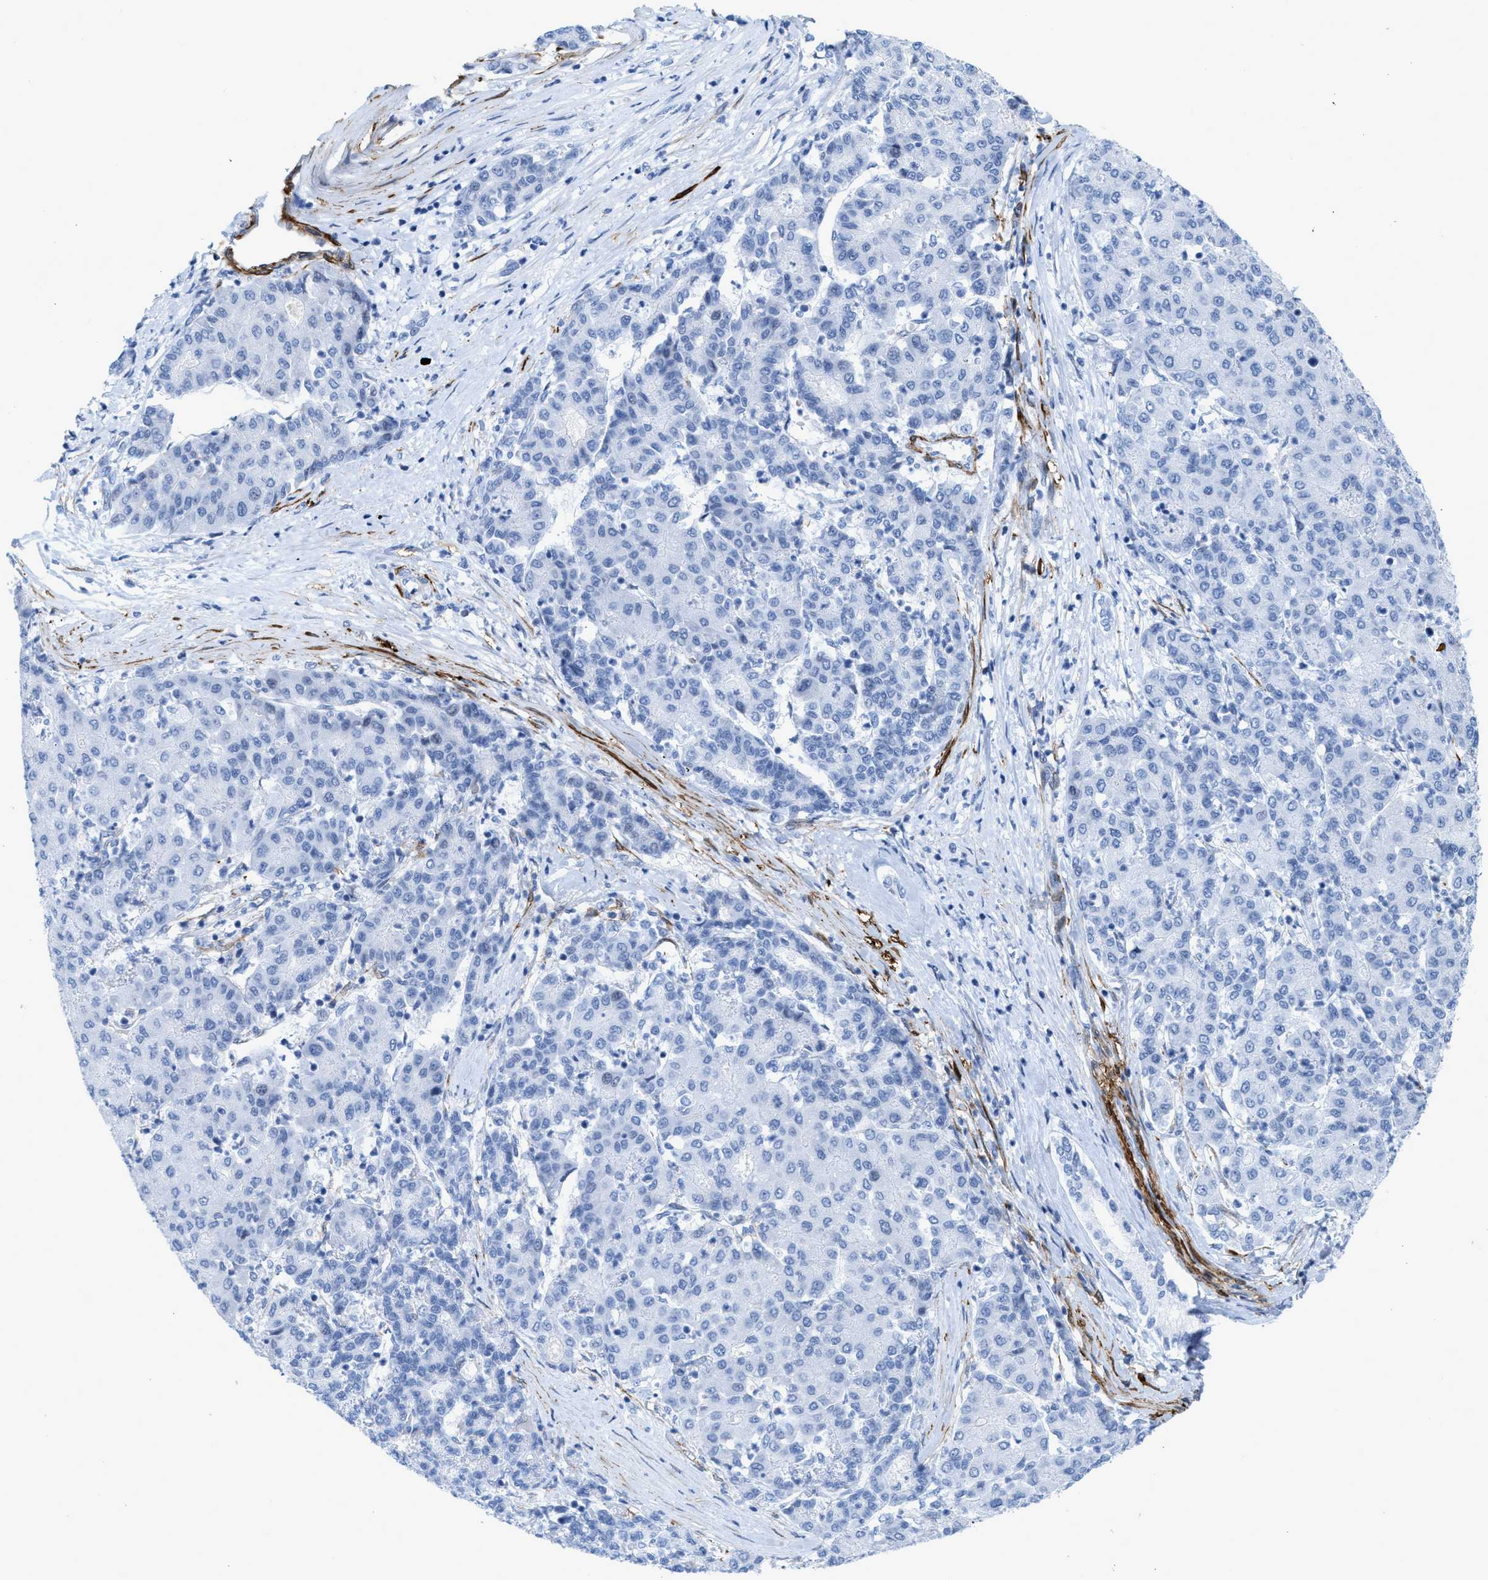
{"staining": {"intensity": "negative", "quantity": "none", "location": "none"}, "tissue": "liver cancer", "cell_type": "Tumor cells", "image_type": "cancer", "snomed": [{"axis": "morphology", "description": "Carcinoma, Hepatocellular, NOS"}, {"axis": "topography", "description": "Liver"}], "caption": "The immunohistochemistry micrograph has no significant expression in tumor cells of hepatocellular carcinoma (liver) tissue.", "gene": "TAGLN", "patient": {"sex": "male", "age": 65}}